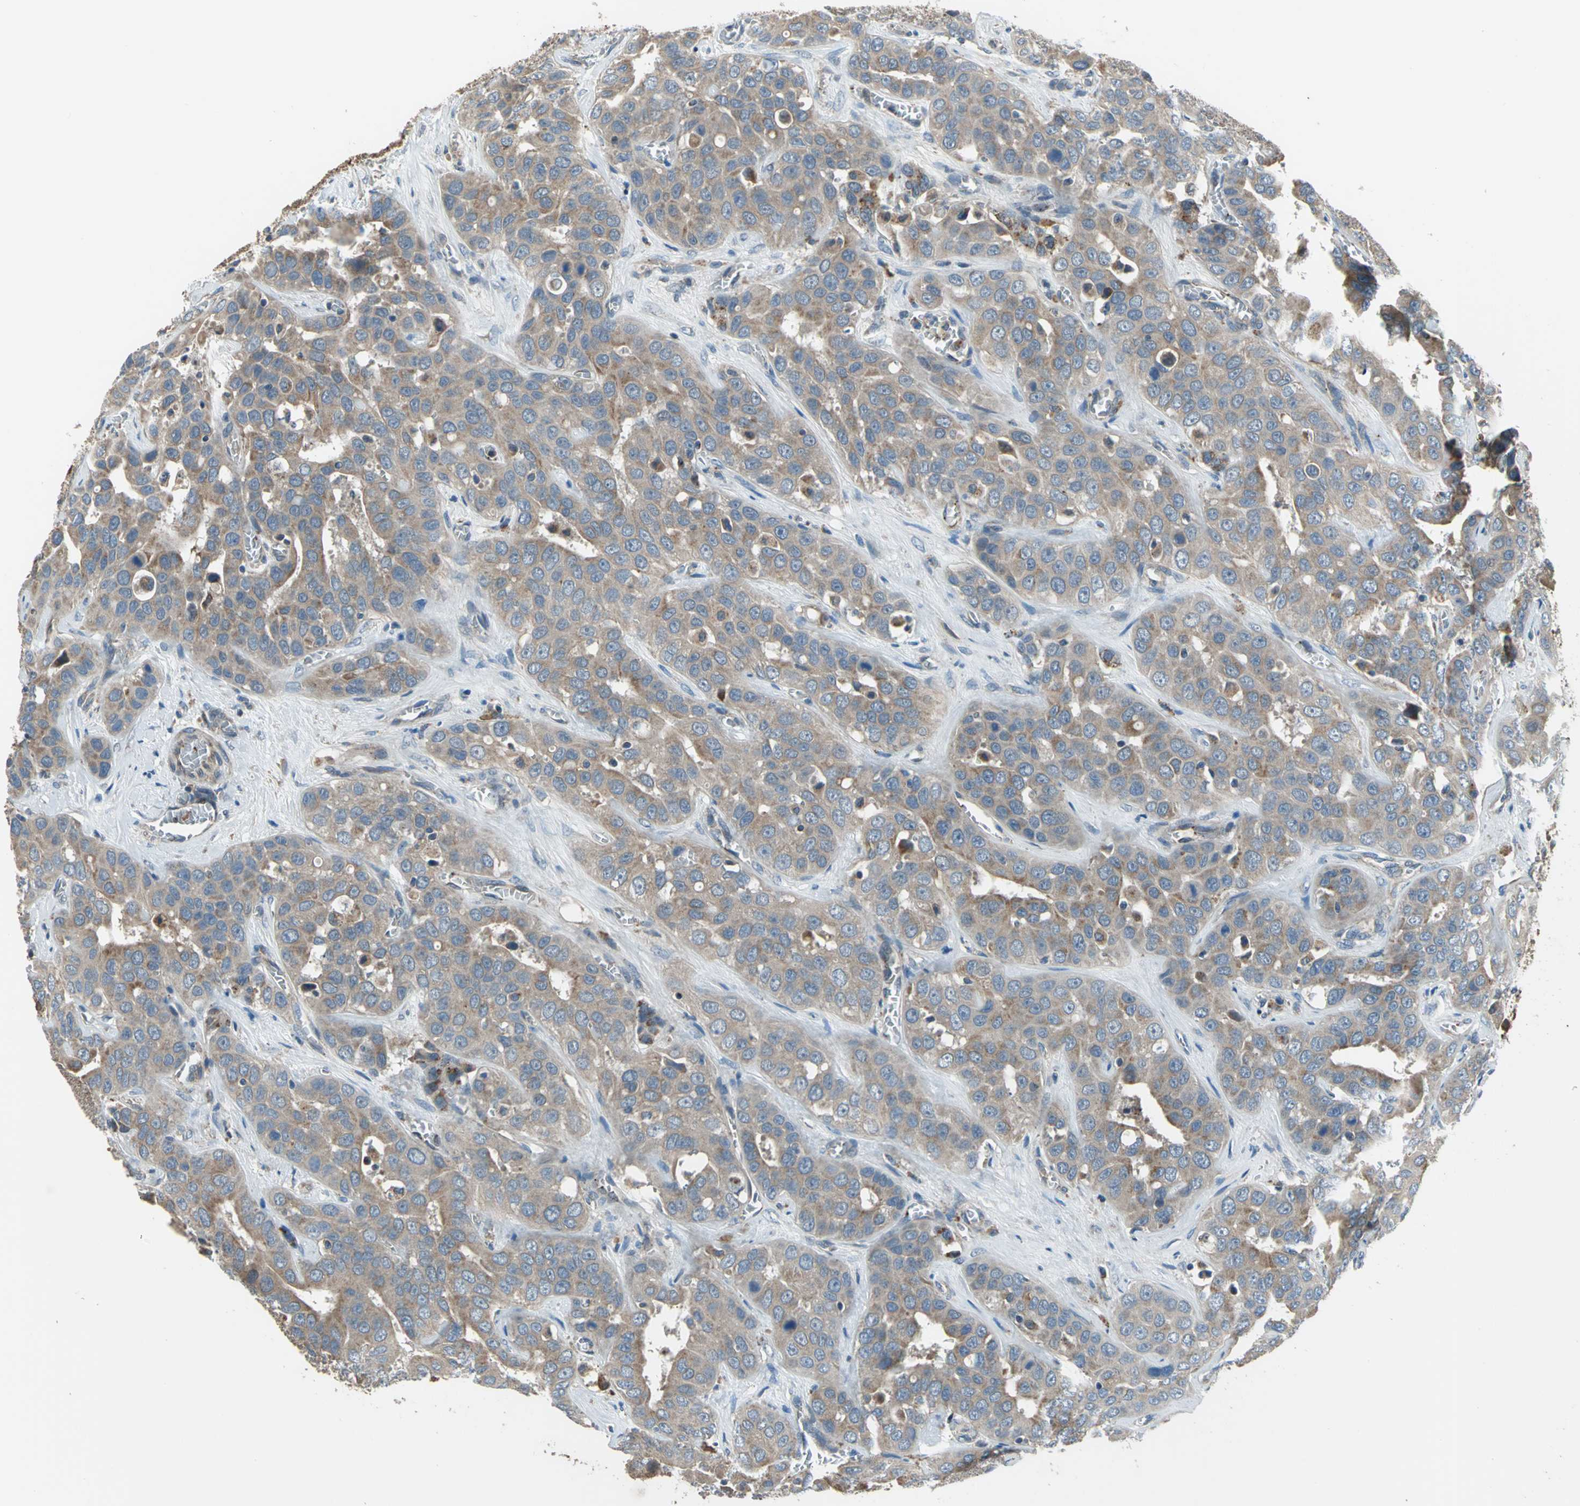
{"staining": {"intensity": "moderate", "quantity": ">75%", "location": "cytoplasmic/membranous"}, "tissue": "liver cancer", "cell_type": "Tumor cells", "image_type": "cancer", "snomed": [{"axis": "morphology", "description": "Cholangiocarcinoma"}, {"axis": "topography", "description": "Liver"}], "caption": "Human liver cancer (cholangiocarcinoma) stained with a protein marker demonstrates moderate staining in tumor cells.", "gene": "TRAK1", "patient": {"sex": "female", "age": 52}}